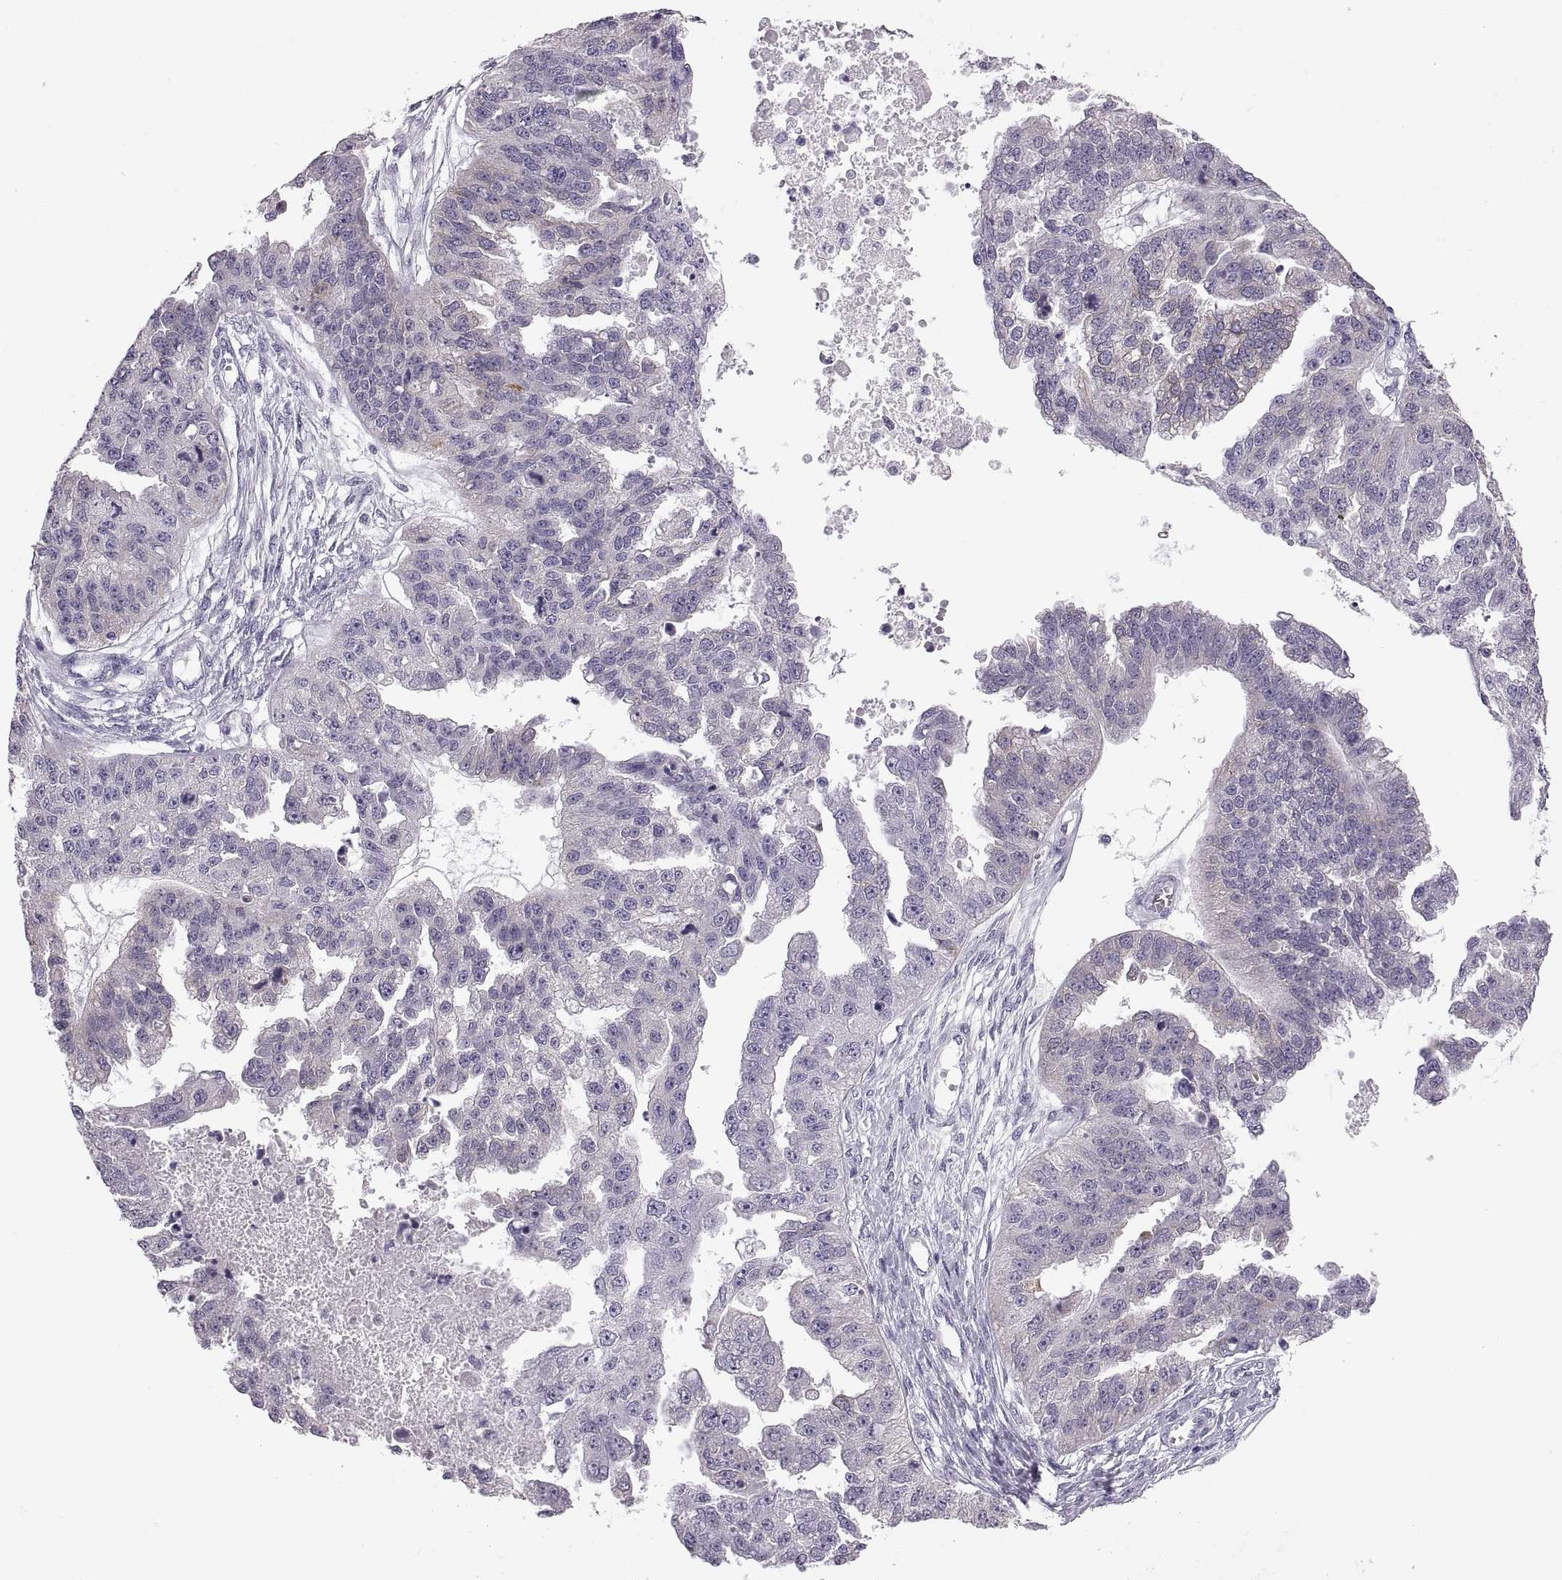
{"staining": {"intensity": "negative", "quantity": "none", "location": "none"}, "tissue": "ovarian cancer", "cell_type": "Tumor cells", "image_type": "cancer", "snomed": [{"axis": "morphology", "description": "Cystadenocarcinoma, serous, NOS"}, {"axis": "topography", "description": "Ovary"}], "caption": "The histopathology image displays no significant expression in tumor cells of ovarian cancer.", "gene": "RDM1", "patient": {"sex": "female", "age": 58}}